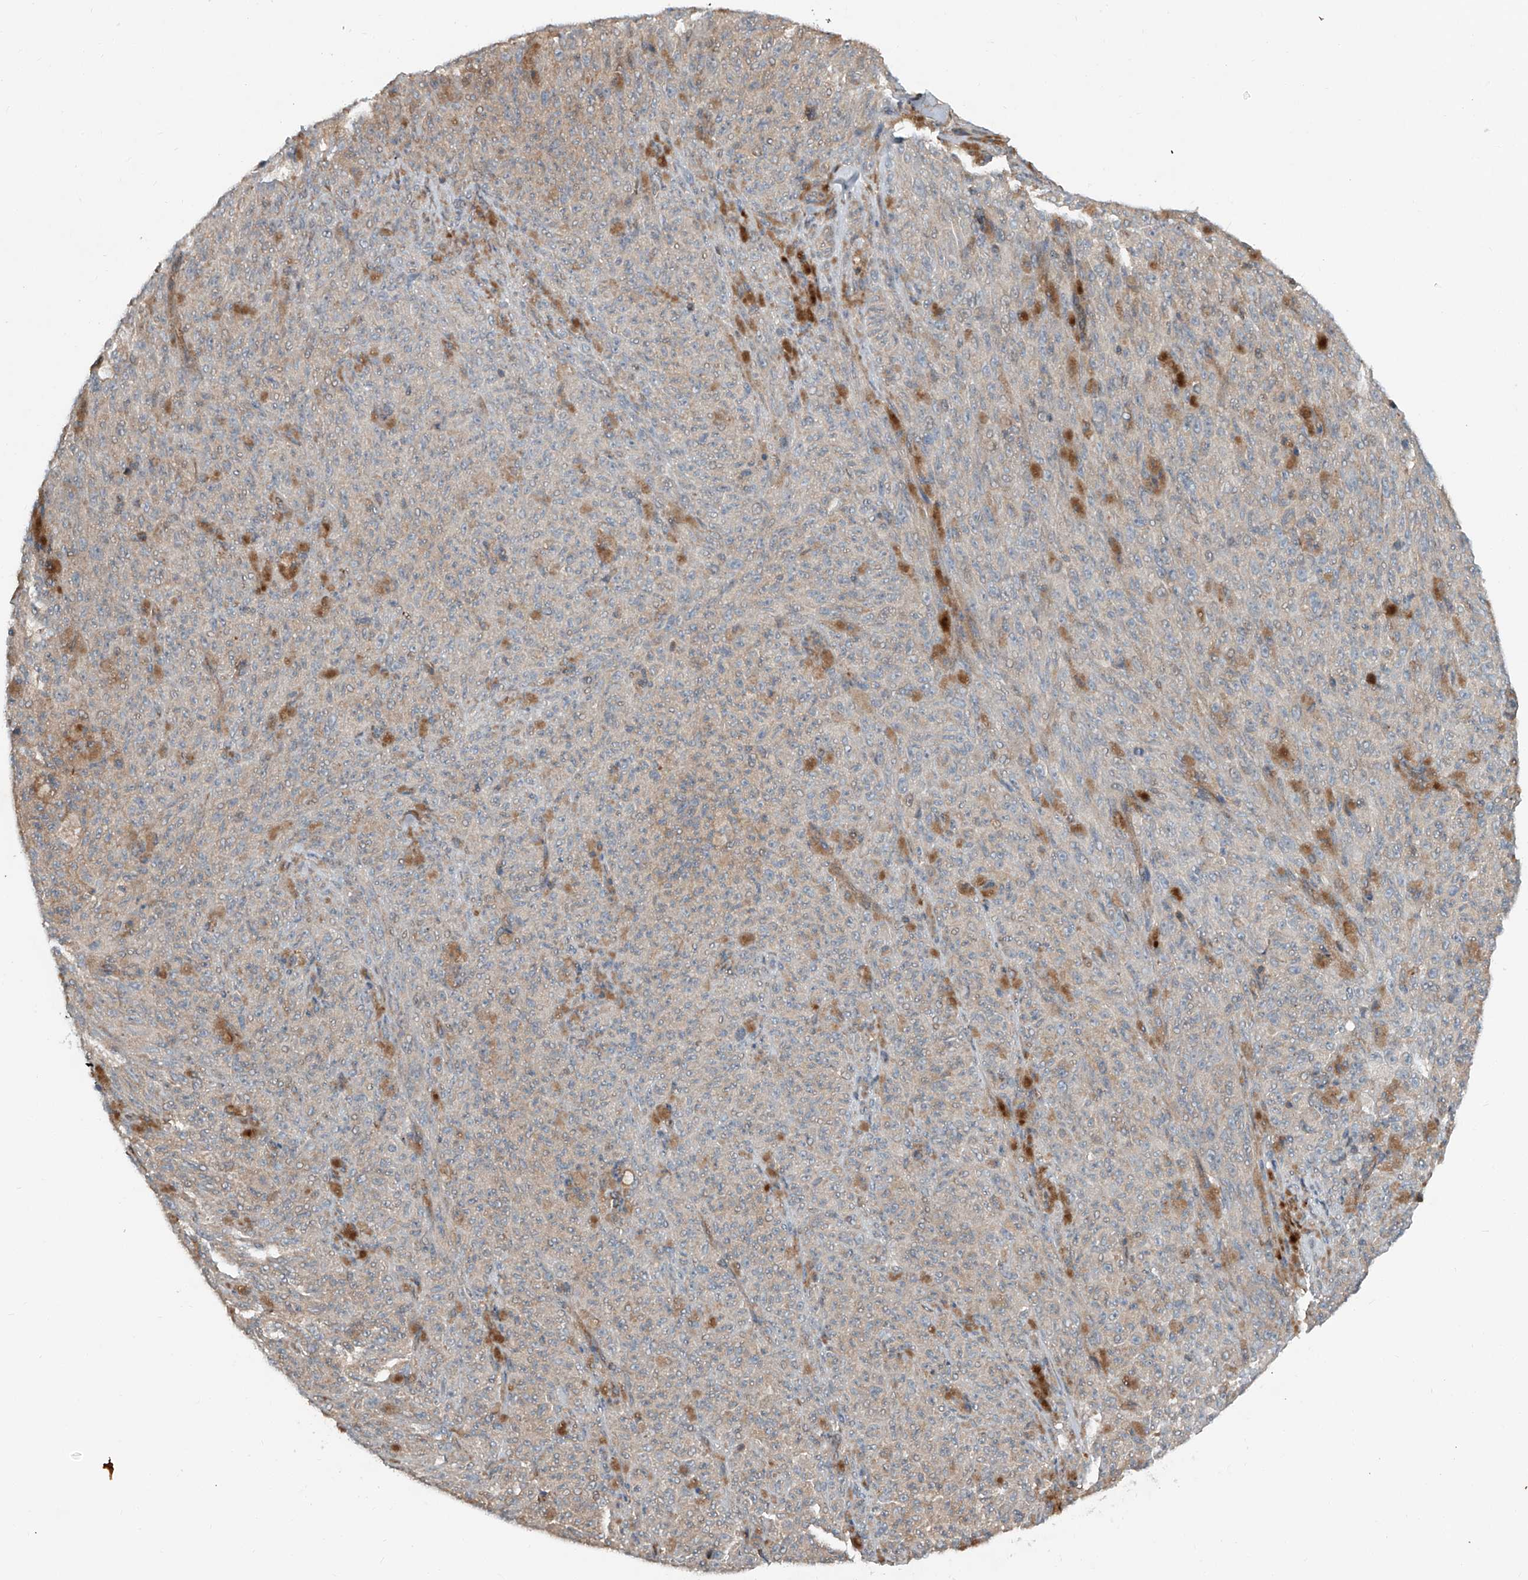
{"staining": {"intensity": "weak", "quantity": "25%-75%", "location": "cytoplasmic/membranous"}, "tissue": "melanoma", "cell_type": "Tumor cells", "image_type": "cancer", "snomed": [{"axis": "morphology", "description": "Malignant melanoma, NOS"}, {"axis": "topography", "description": "Skin"}], "caption": "Malignant melanoma stained with a protein marker demonstrates weak staining in tumor cells.", "gene": "ADAM23", "patient": {"sex": "female", "age": 82}}